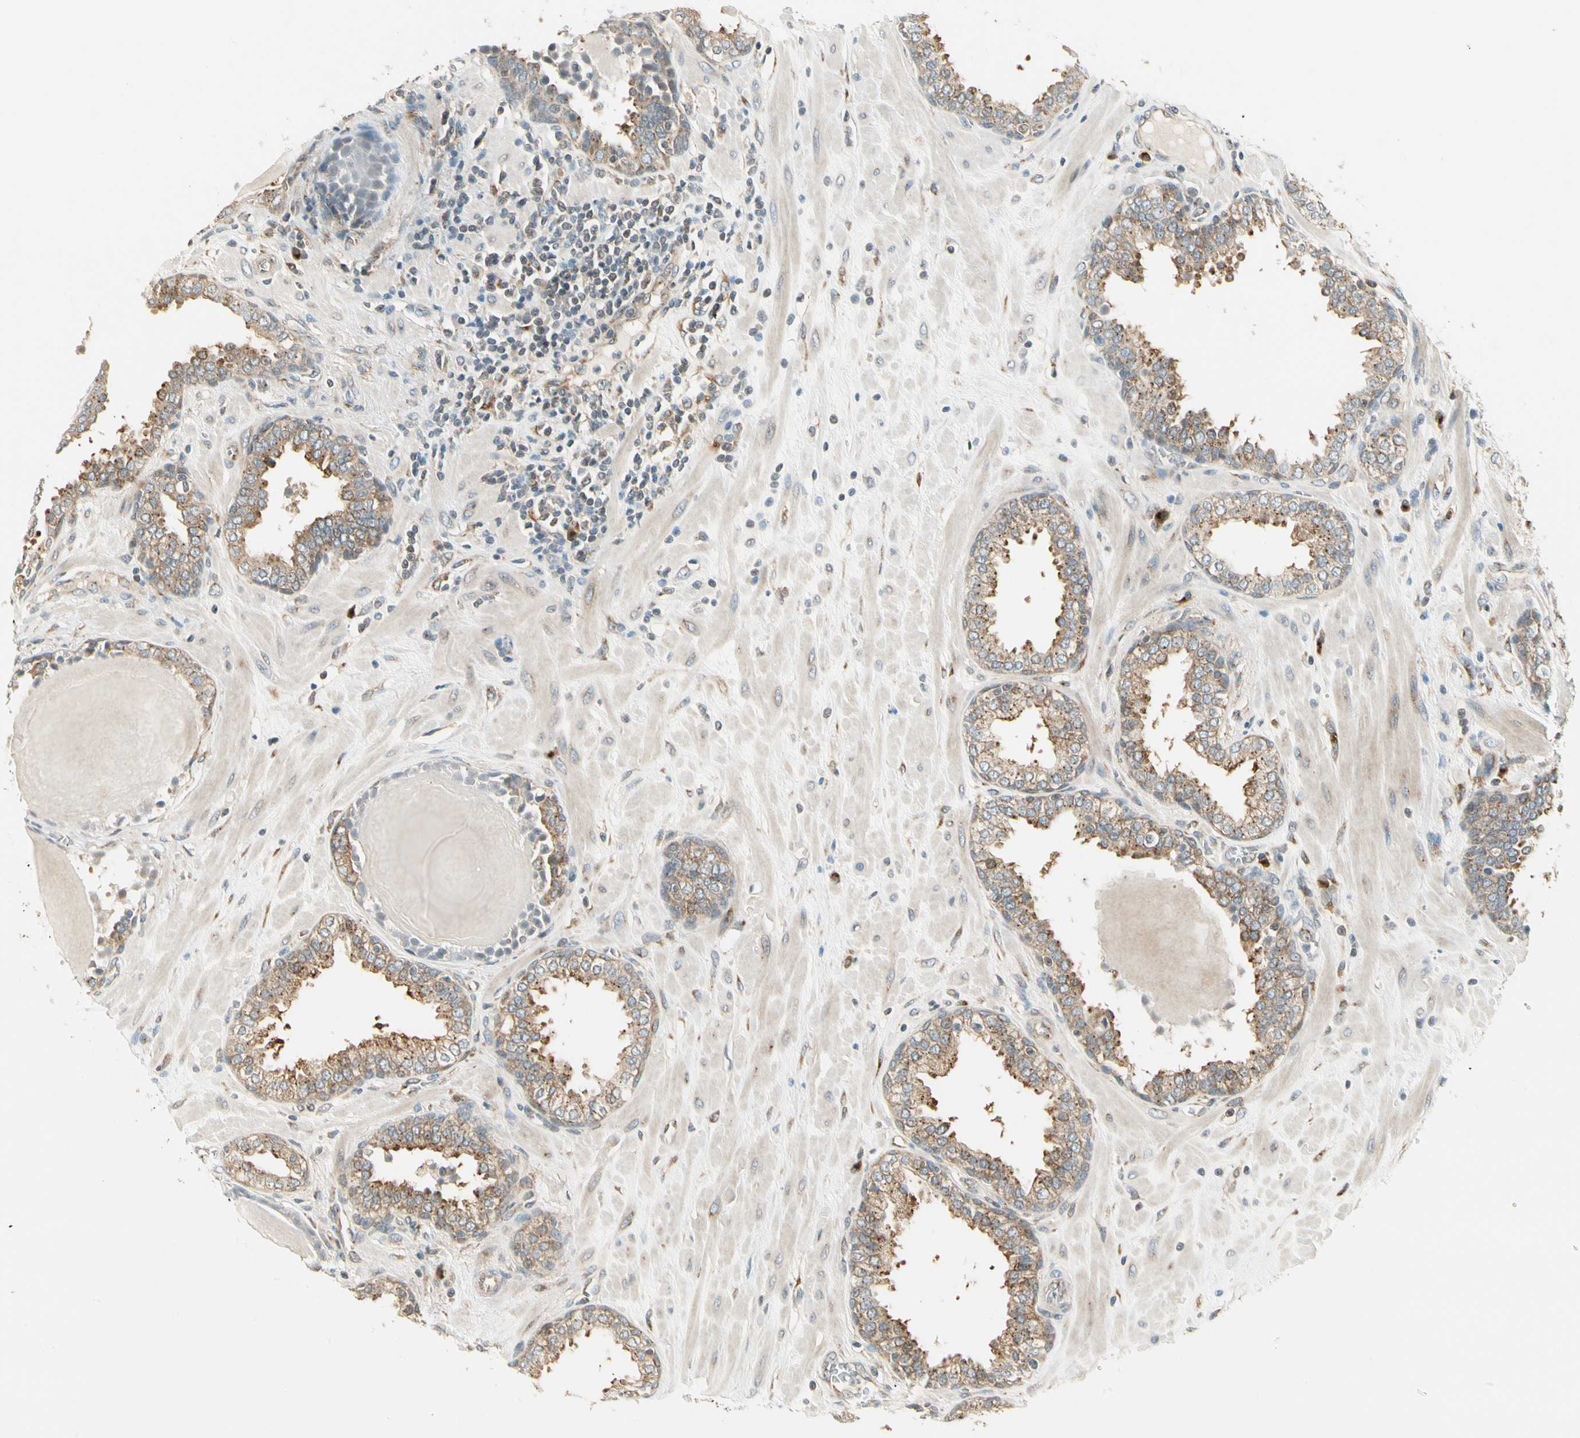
{"staining": {"intensity": "moderate", "quantity": ">75%", "location": "cytoplasmic/membranous"}, "tissue": "prostate", "cell_type": "Glandular cells", "image_type": "normal", "snomed": [{"axis": "morphology", "description": "Normal tissue, NOS"}, {"axis": "topography", "description": "Prostate"}], "caption": "Immunohistochemistry (DAB) staining of unremarkable human prostate exhibits moderate cytoplasmic/membranous protein staining in approximately >75% of glandular cells.", "gene": "MANSC1", "patient": {"sex": "male", "age": 51}}